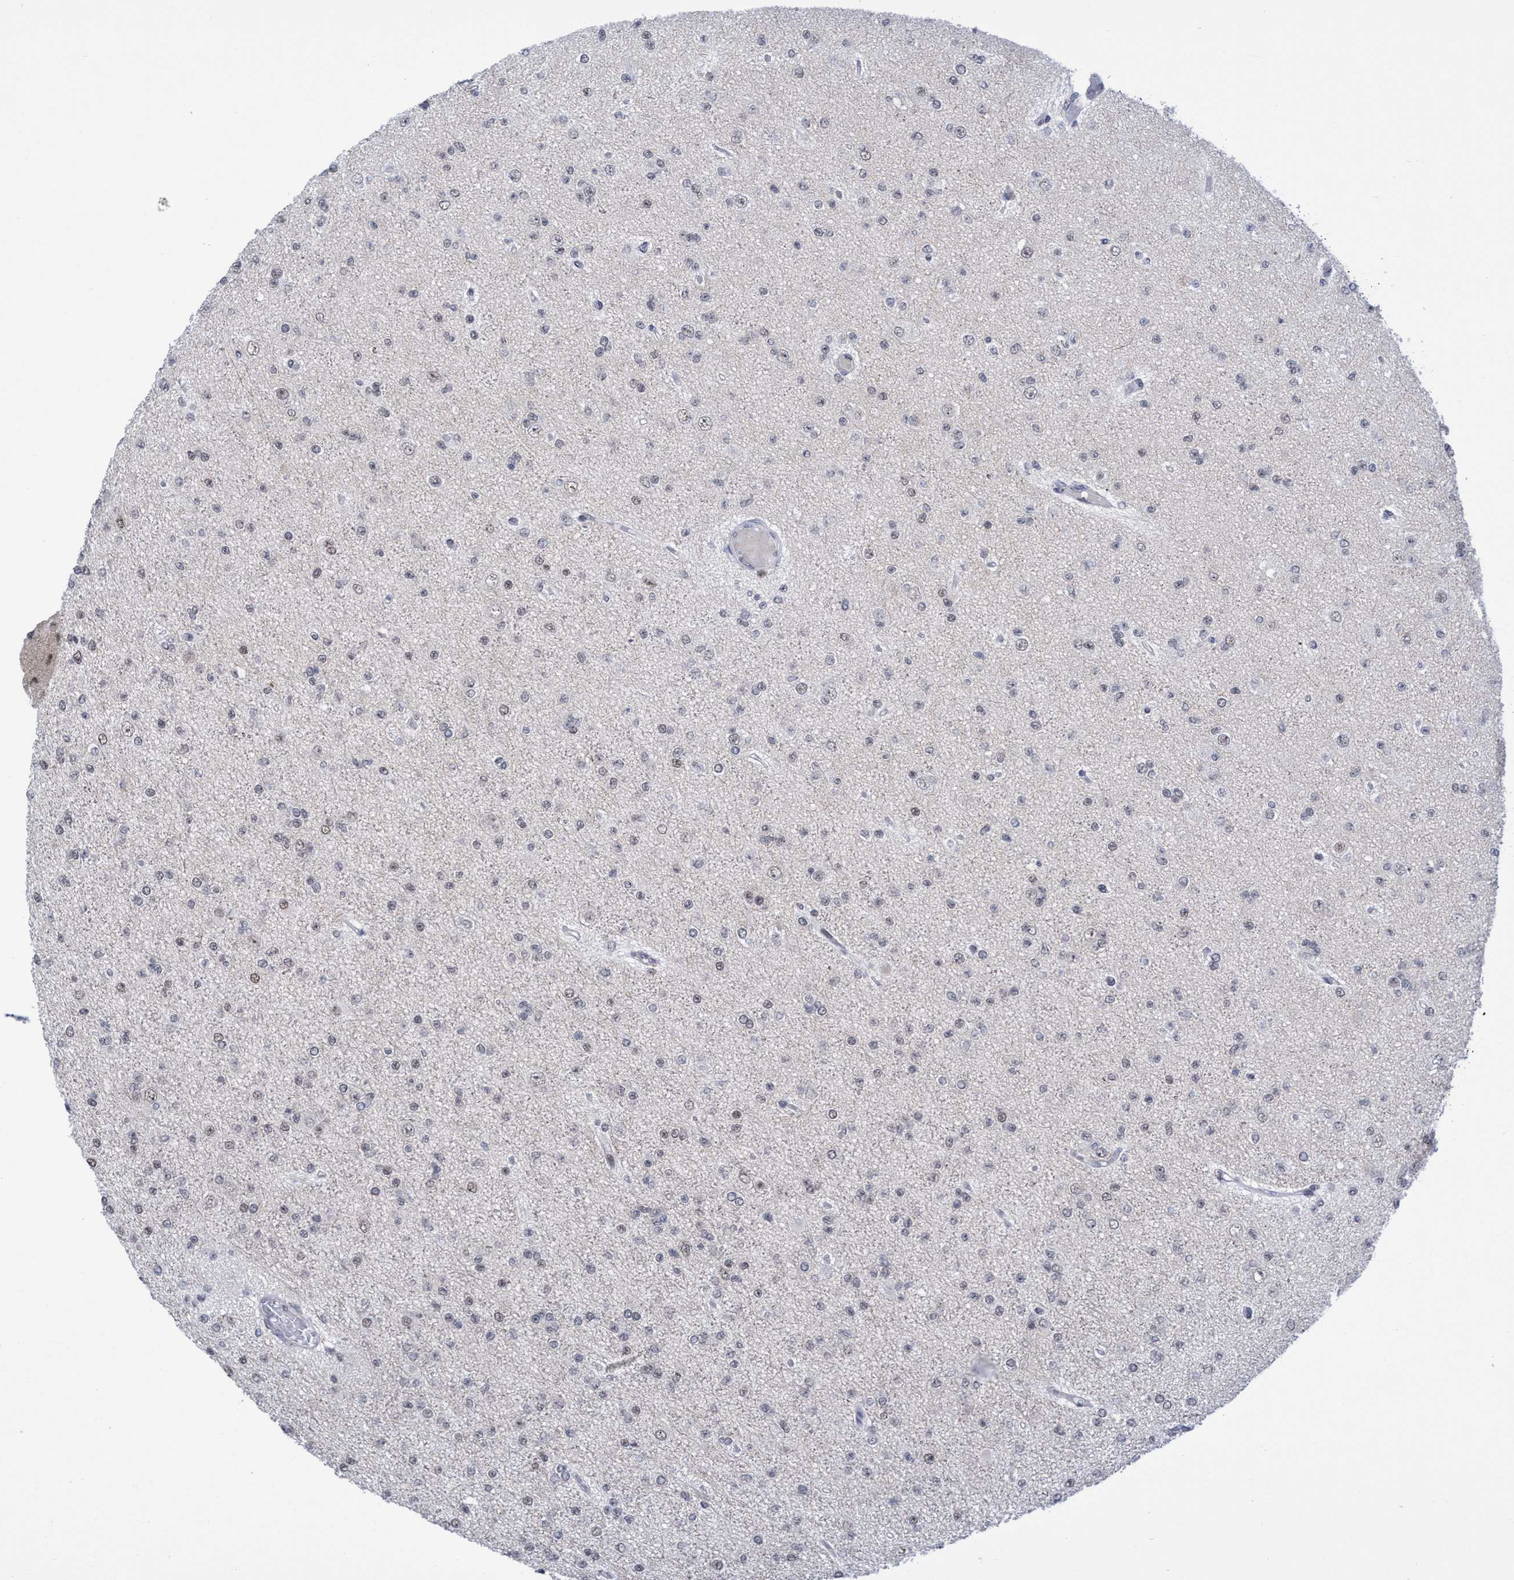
{"staining": {"intensity": "weak", "quantity": "<25%", "location": "nuclear"}, "tissue": "glioma", "cell_type": "Tumor cells", "image_type": "cancer", "snomed": [{"axis": "morphology", "description": "Glioma, malignant, Low grade"}, {"axis": "topography", "description": "Brain"}], "caption": "Tumor cells show no significant staining in low-grade glioma (malignant). The staining was performed using DAB to visualize the protein expression in brown, while the nuclei were stained in blue with hematoxylin (Magnification: 20x).", "gene": "C9orf78", "patient": {"sex": "female", "age": 22}}